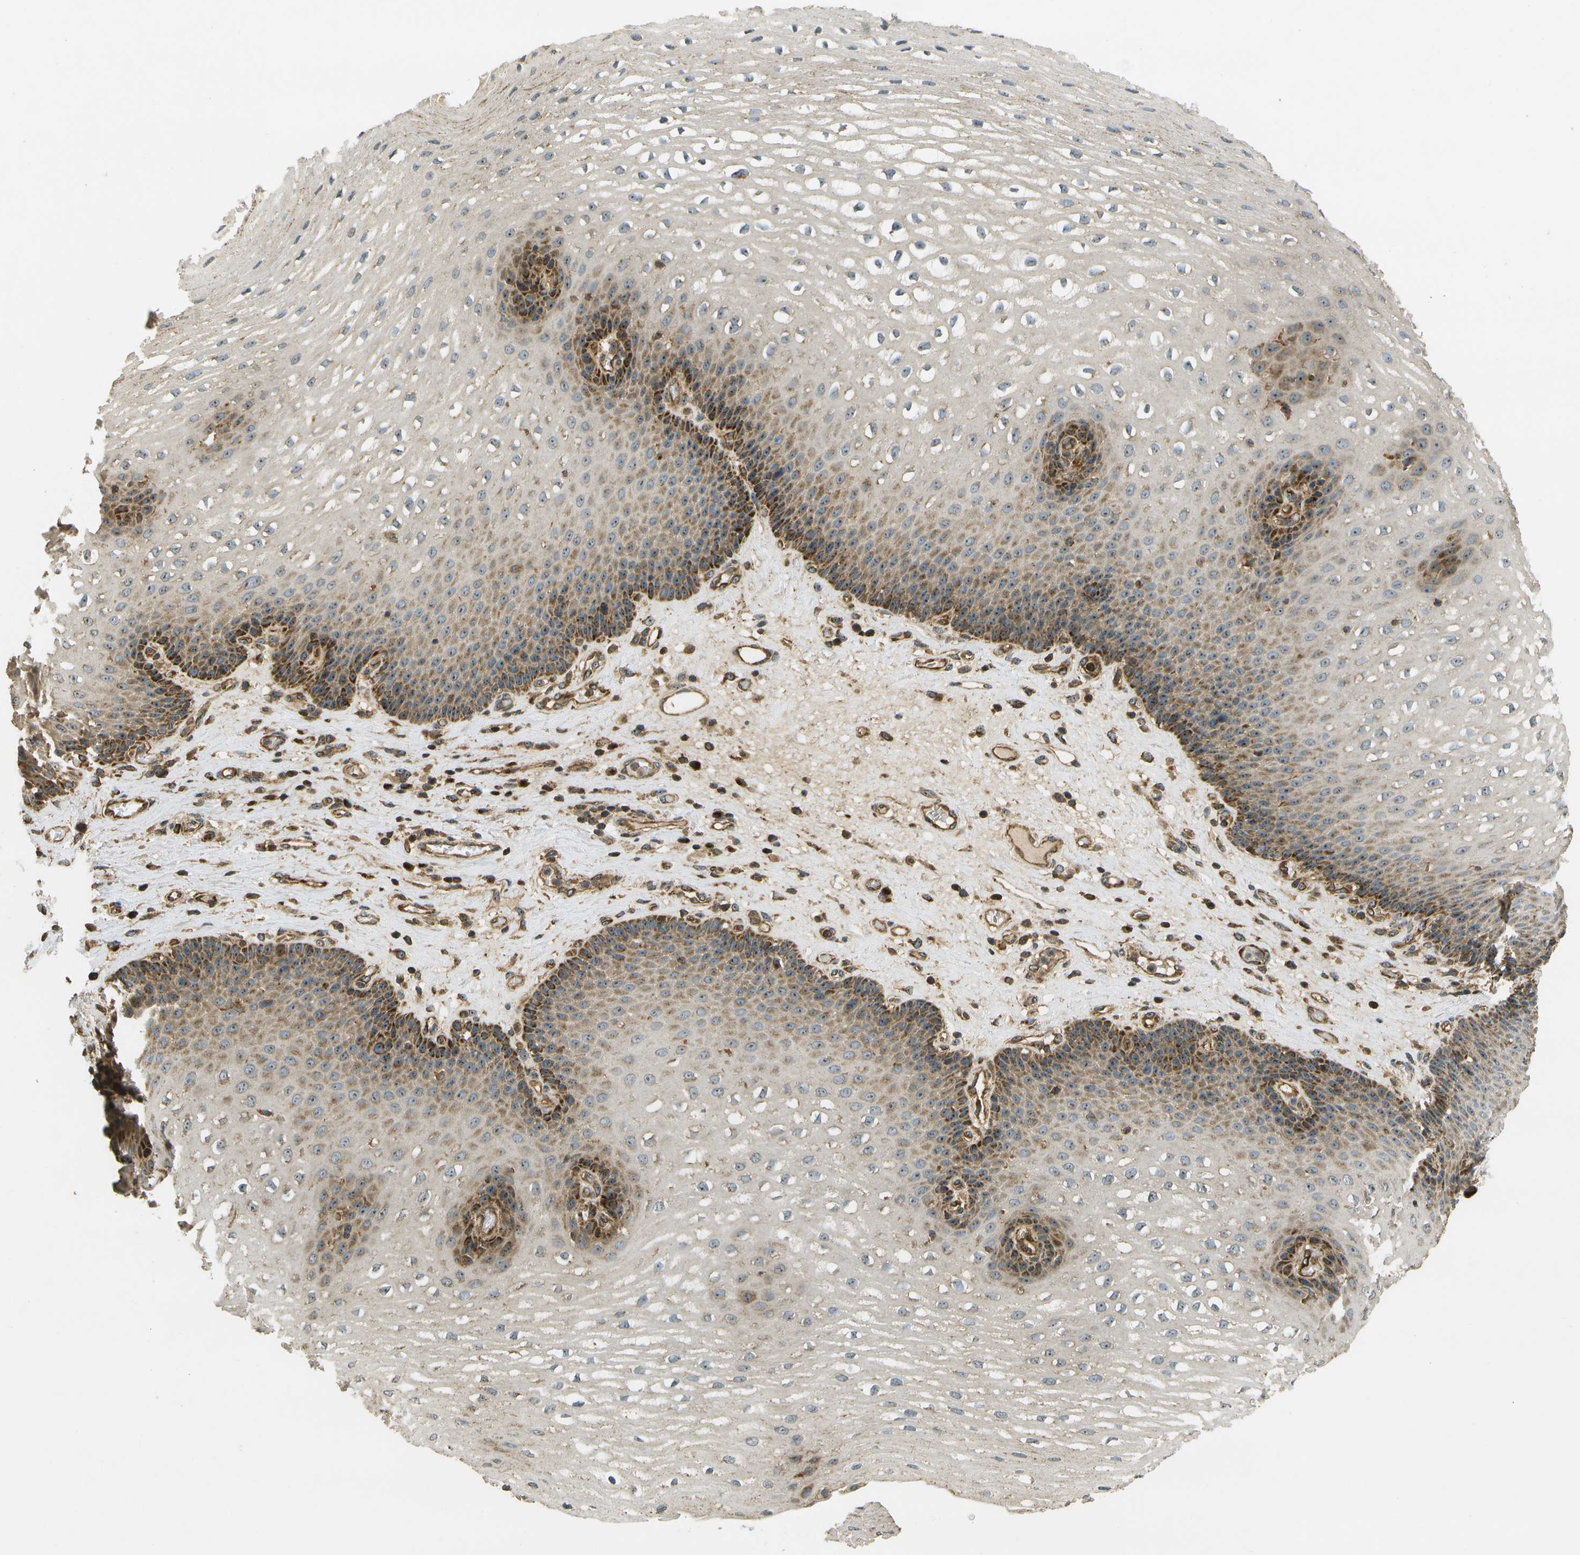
{"staining": {"intensity": "moderate", "quantity": ">75%", "location": "cytoplasmic/membranous,nuclear"}, "tissue": "esophagus", "cell_type": "Squamous epithelial cells", "image_type": "normal", "snomed": [{"axis": "morphology", "description": "Normal tissue, NOS"}, {"axis": "topography", "description": "Esophagus"}], "caption": "This is a histology image of IHC staining of normal esophagus, which shows moderate staining in the cytoplasmic/membranous,nuclear of squamous epithelial cells.", "gene": "LRP12", "patient": {"sex": "male", "age": 48}}